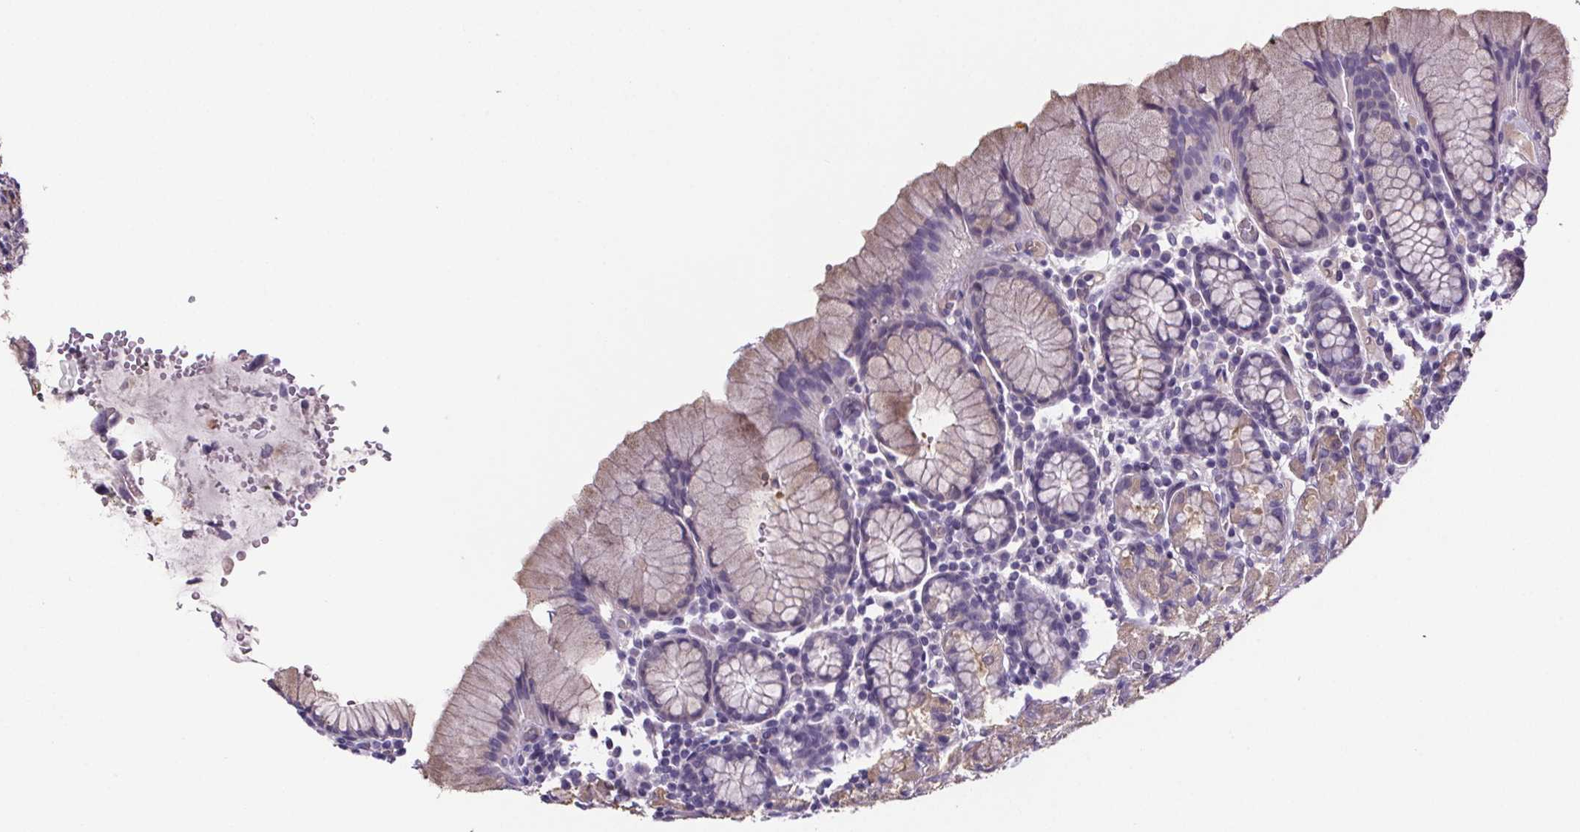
{"staining": {"intensity": "weak", "quantity": "<25%", "location": "cytoplasmic/membranous"}, "tissue": "stomach", "cell_type": "Glandular cells", "image_type": "normal", "snomed": [{"axis": "morphology", "description": "Normal tissue, NOS"}, {"axis": "topography", "description": "Stomach, upper"}, {"axis": "topography", "description": "Stomach"}], "caption": "This is an immunohistochemistry histopathology image of normal human stomach. There is no positivity in glandular cells.", "gene": "CUBN", "patient": {"sex": "male", "age": 62}}